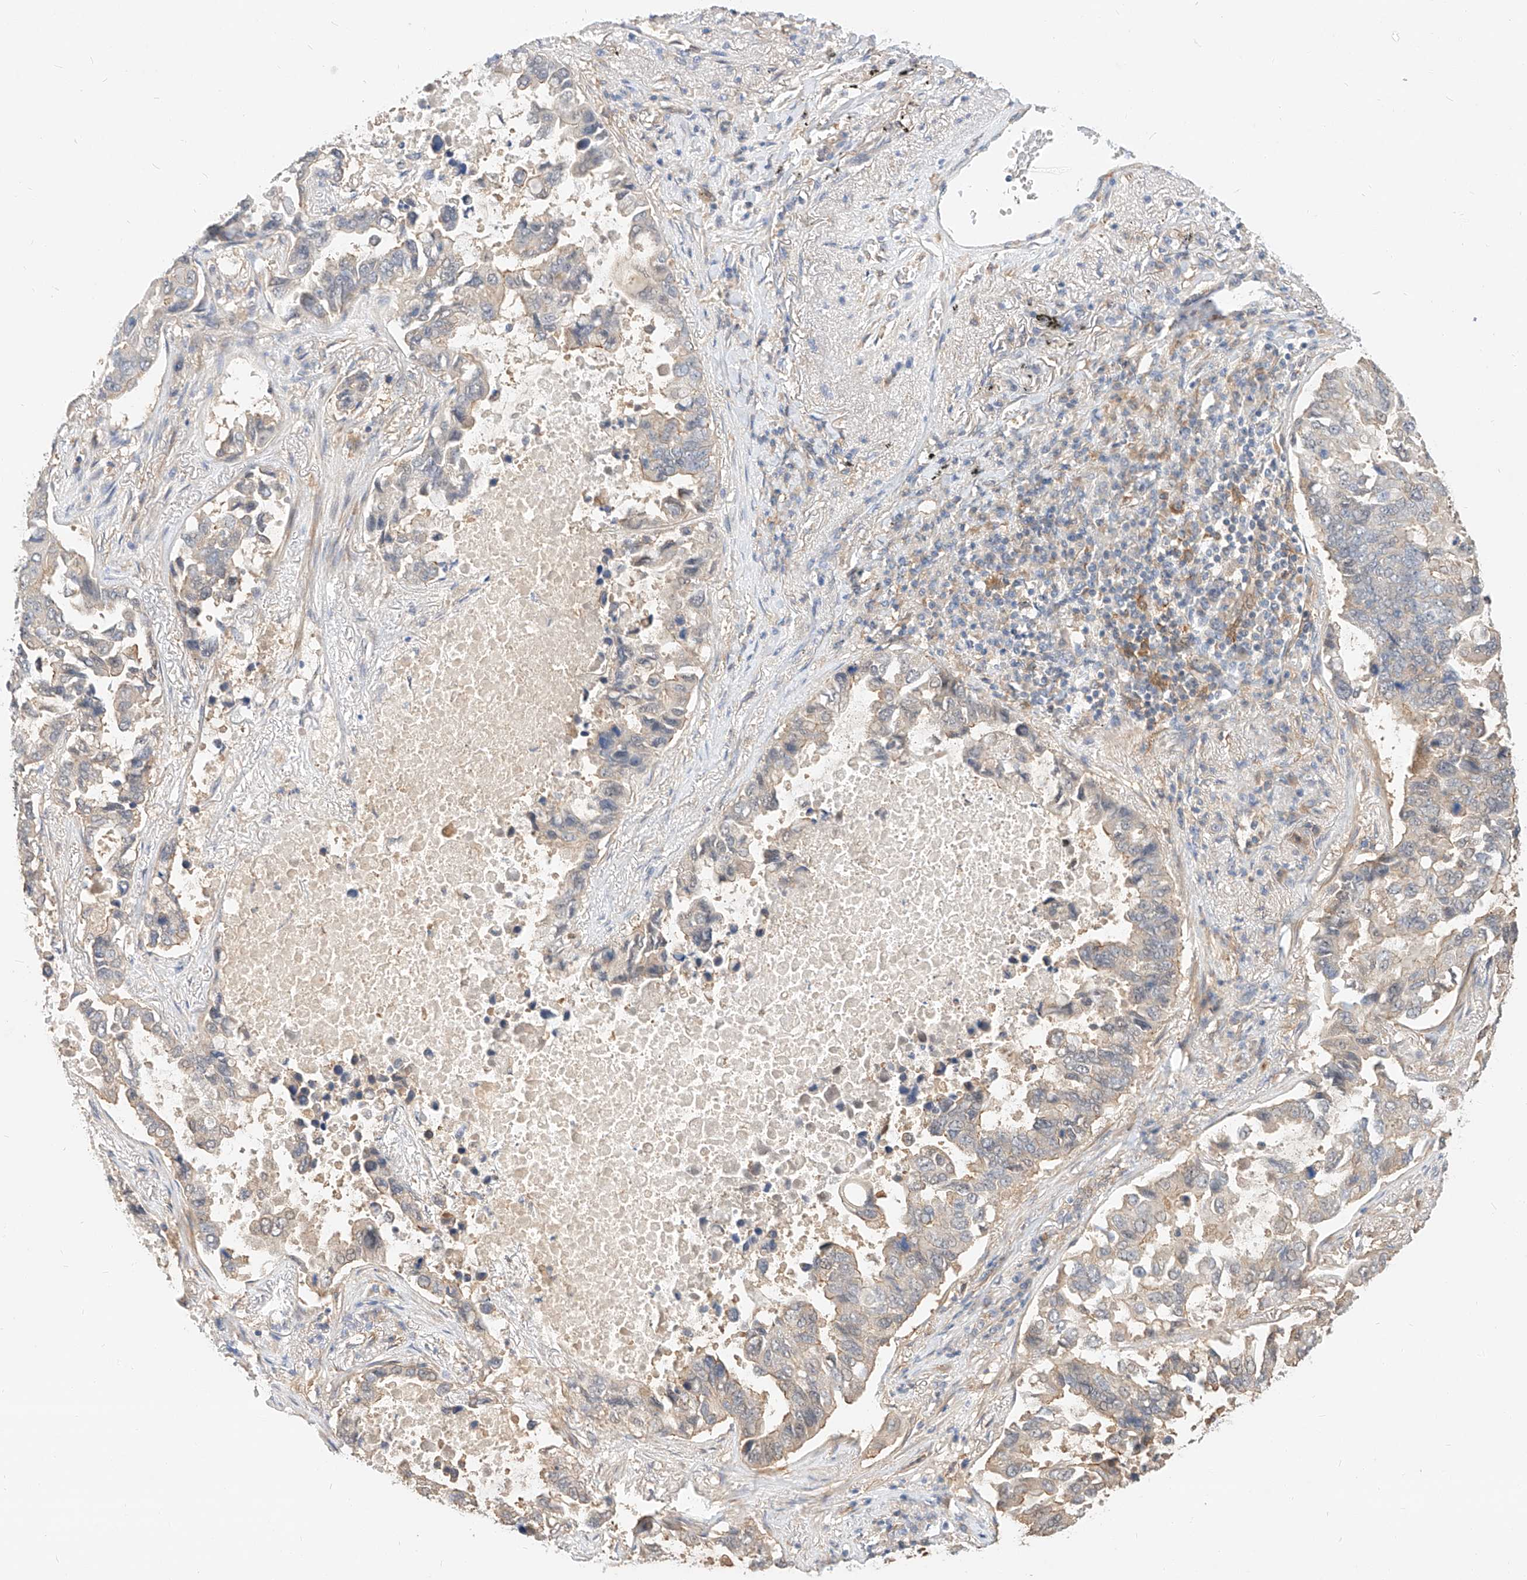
{"staining": {"intensity": "negative", "quantity": "none", "location": "none"}, "tissue": "lung cancer", "cell_type": "Tumor cells", "image_type": "cancer", "snomed": [{"axis": "morphology", "description": "Adenocarcinoma, NOS"}, {"axis": "topography", "description": "Lung"}], "caption": "A high-resolution histopathology image shows immunohistochemistry (IHC) staining of lung cancer, which demonstrates no significant expression in tumor cells.", "gene": "NFAM1", "patient": {"sex": "male", "age": 64}}